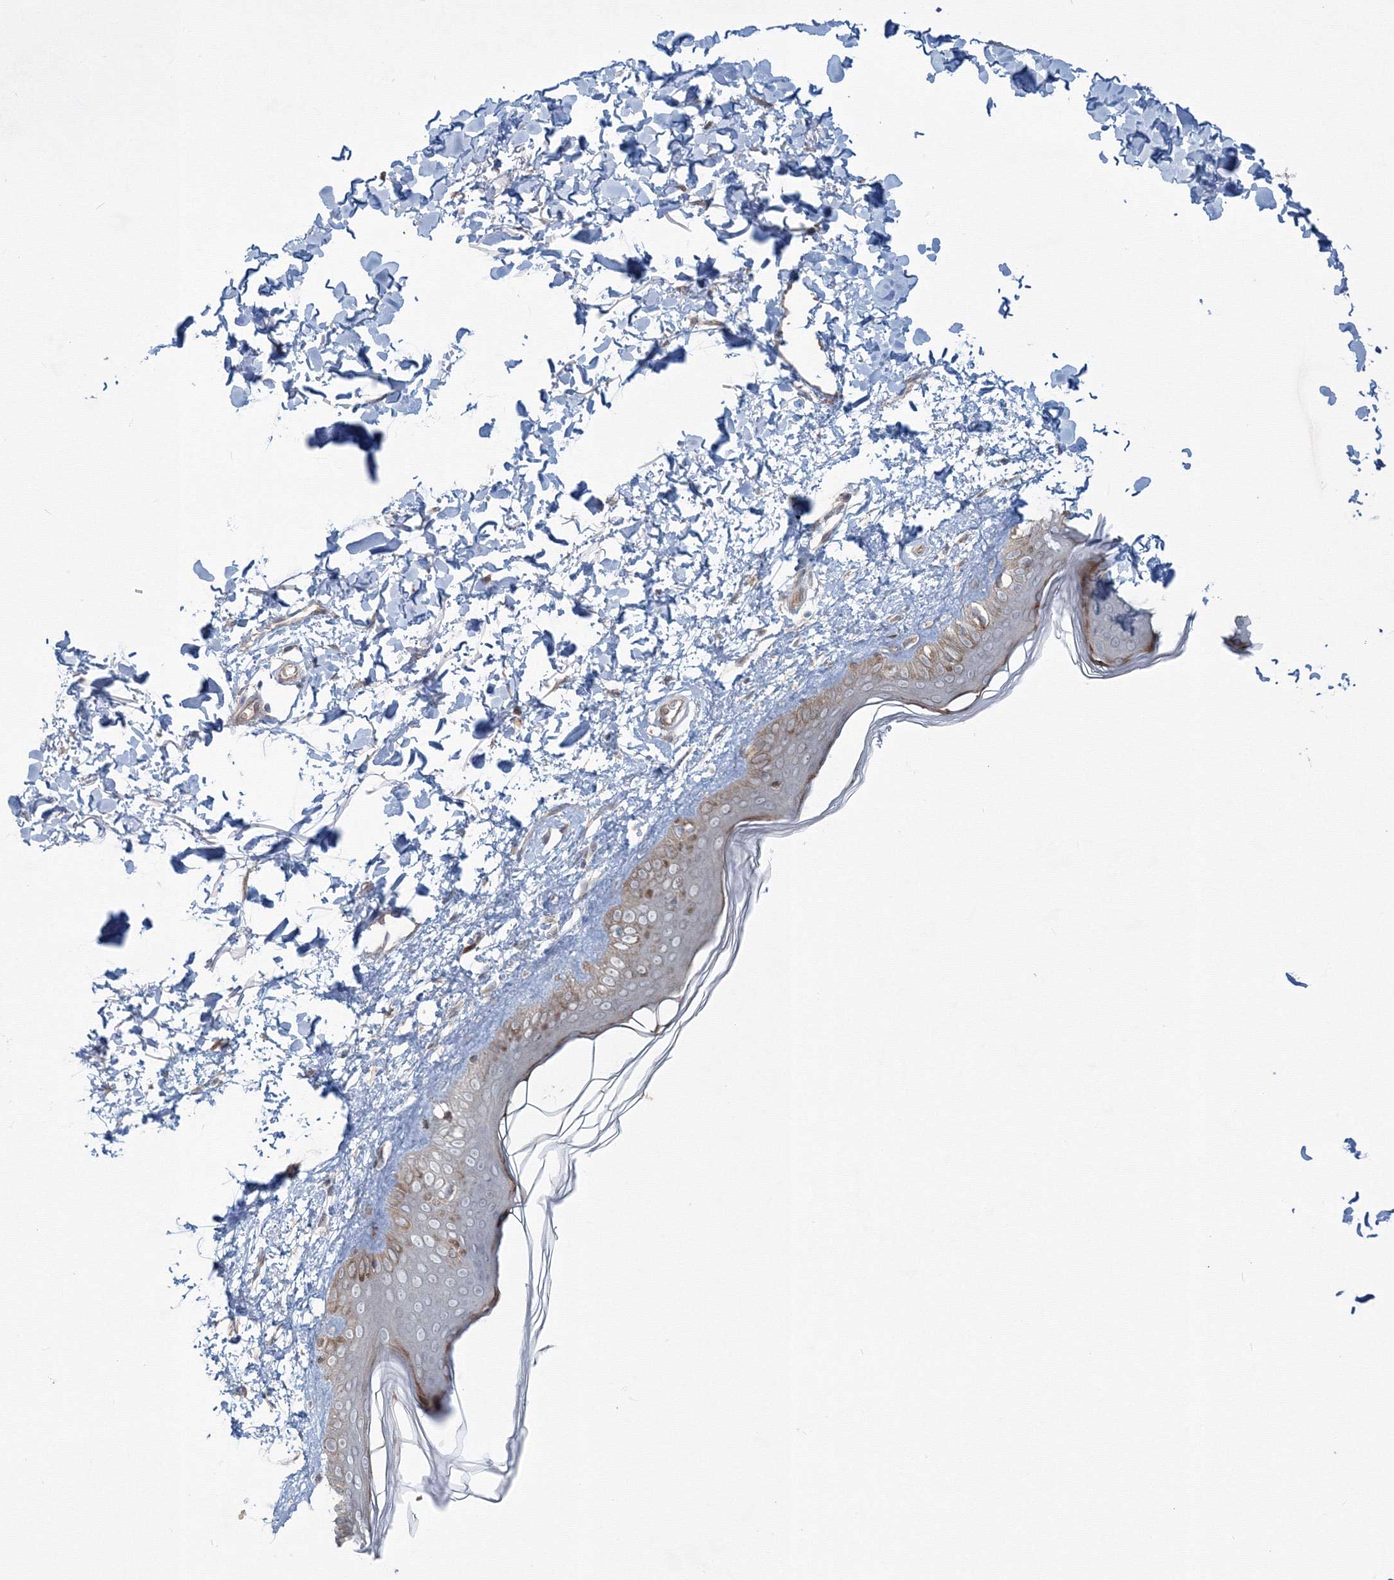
{"staining": {"intensity": "negative", "quantity": "none", "location": "none"}, "tissue": "skin", "cell_type": "Fibroblasts", "image_type": "normal", "snomed": [{"axis": "morphology", "description": "Normal tissue, NOS"}, {"axis": "topography", "description": "Skin"}], "caption": "The histopathology image displays no staining of fibroblasts in unremarkable skin.", "gene": "MKRN2", "patient": {"sex": "female", "age": 58}}